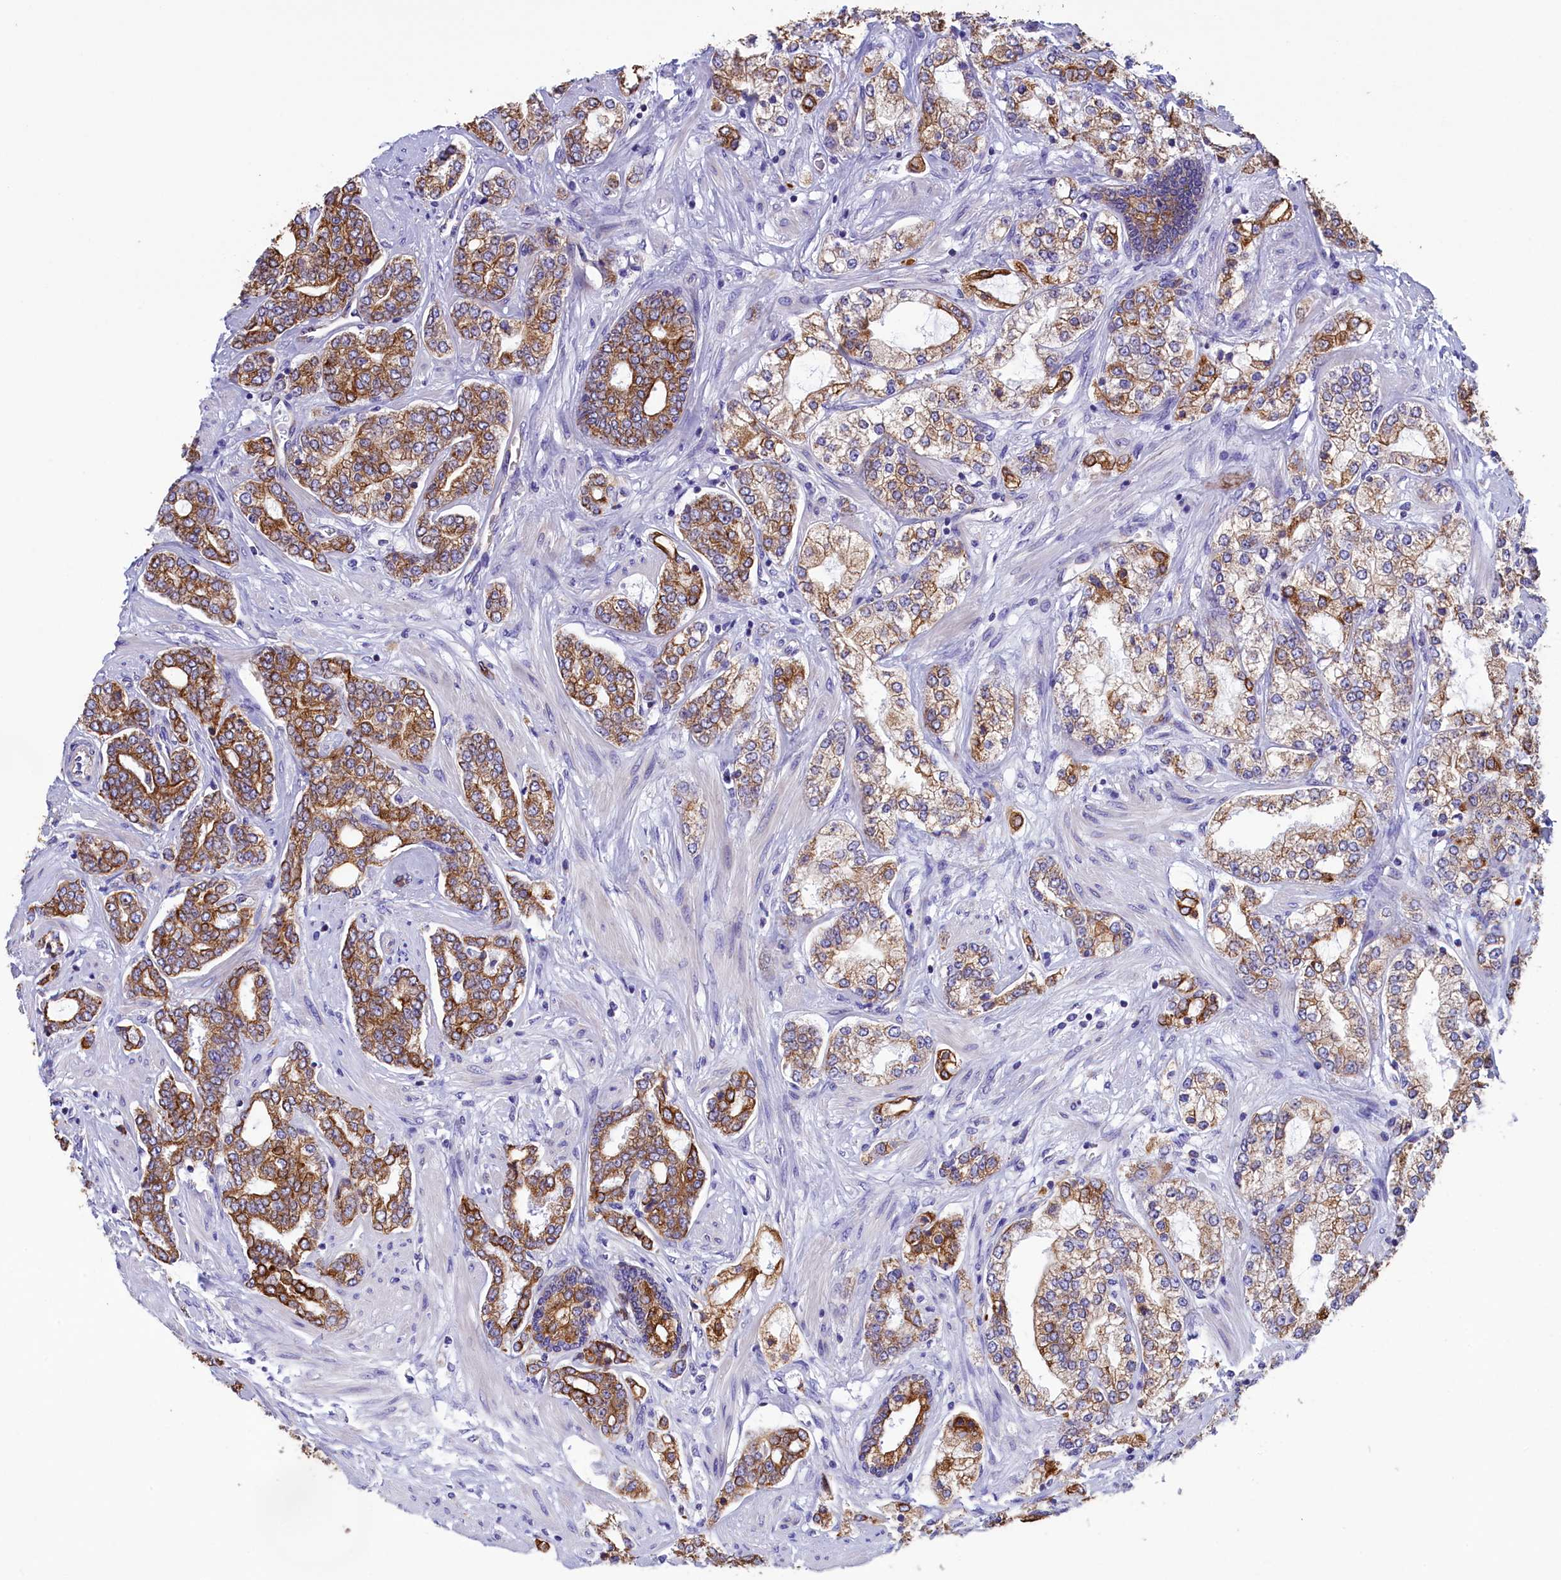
{"staining": {"intensity": "moderate", "quantity": ">75%", "location": "cytoplasmic/membranous"}, "tissue": "prostate cancer", "cell_type": "Tumor cells", "image_type": "cancer", "snomed": [{"axis": "morphology", "description": "Adenocarcinoma, High grade"}, {"axis": "topography", "description": "Prostate"}], "caption": "DAB (3,3'-diaminobenzidine) immunohistochemical staining of human prostate cancer displays moderate cytoplasmic/membranous protein expression in approximately >75% of tumor cells.", "gene": "GATB", "patient": {"sex": "male", "age": 64}}